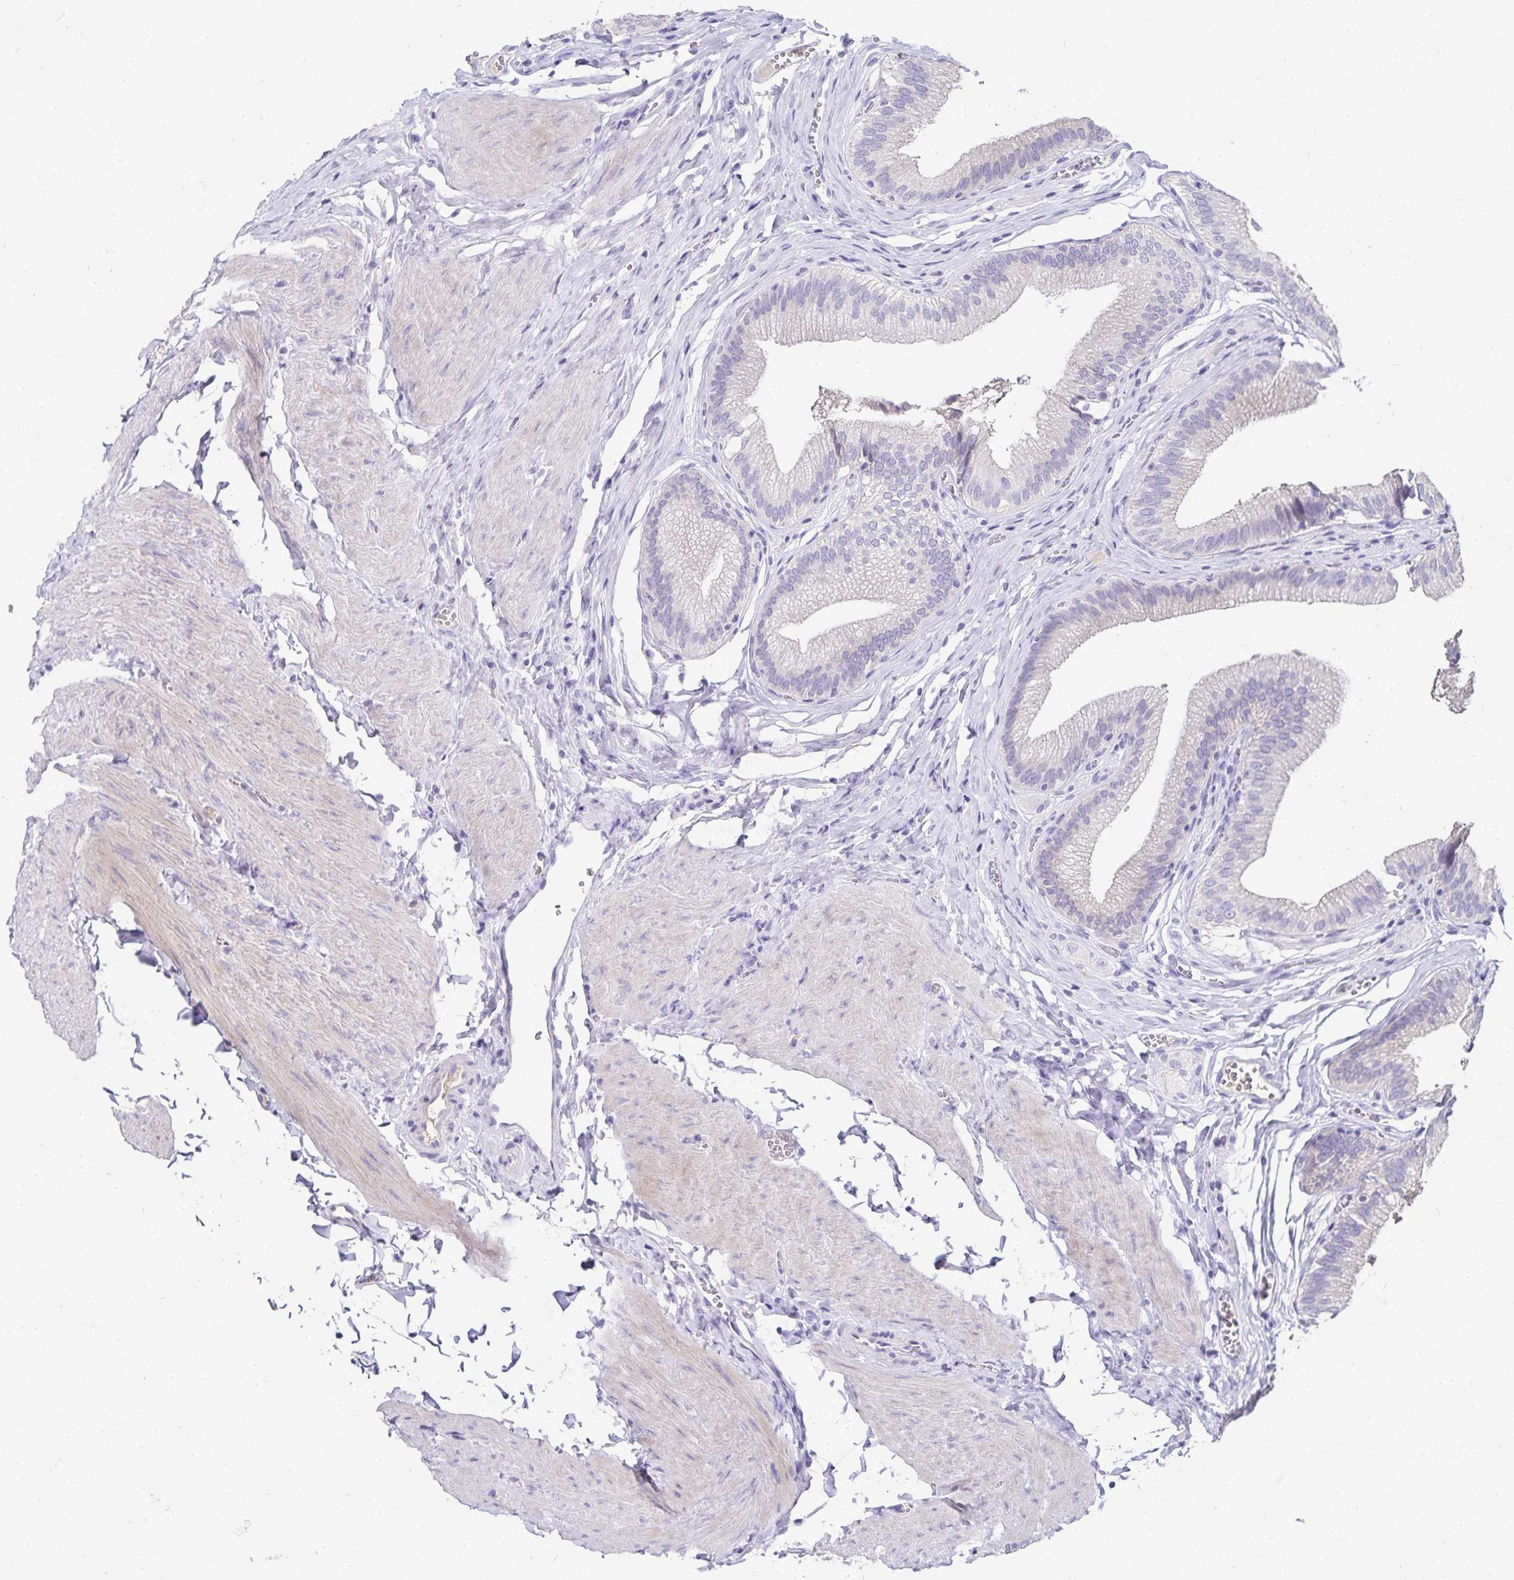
{"staining": {"intensity": "negative", "quantity": "none", "location": "none"}, "tissue": "gallbladder", "cell_type": "Glandular cells", "image_type": "normal", "snomed": [{"axis": "morphology", "description": "Normal tissue, NOS"}, {"axis": "topography", "description": "Gallbladder"}, {"axis": "topography", "description": "Peripheral nerve tissue"}], "caption": "A high-resolution photomicrograph shows immunohistochemistry staining of normal gallbladder, which reveals no significant positivity in glandular cells.", "gene": "PAX5", "patient": {"sex": "male", "age": 17}}